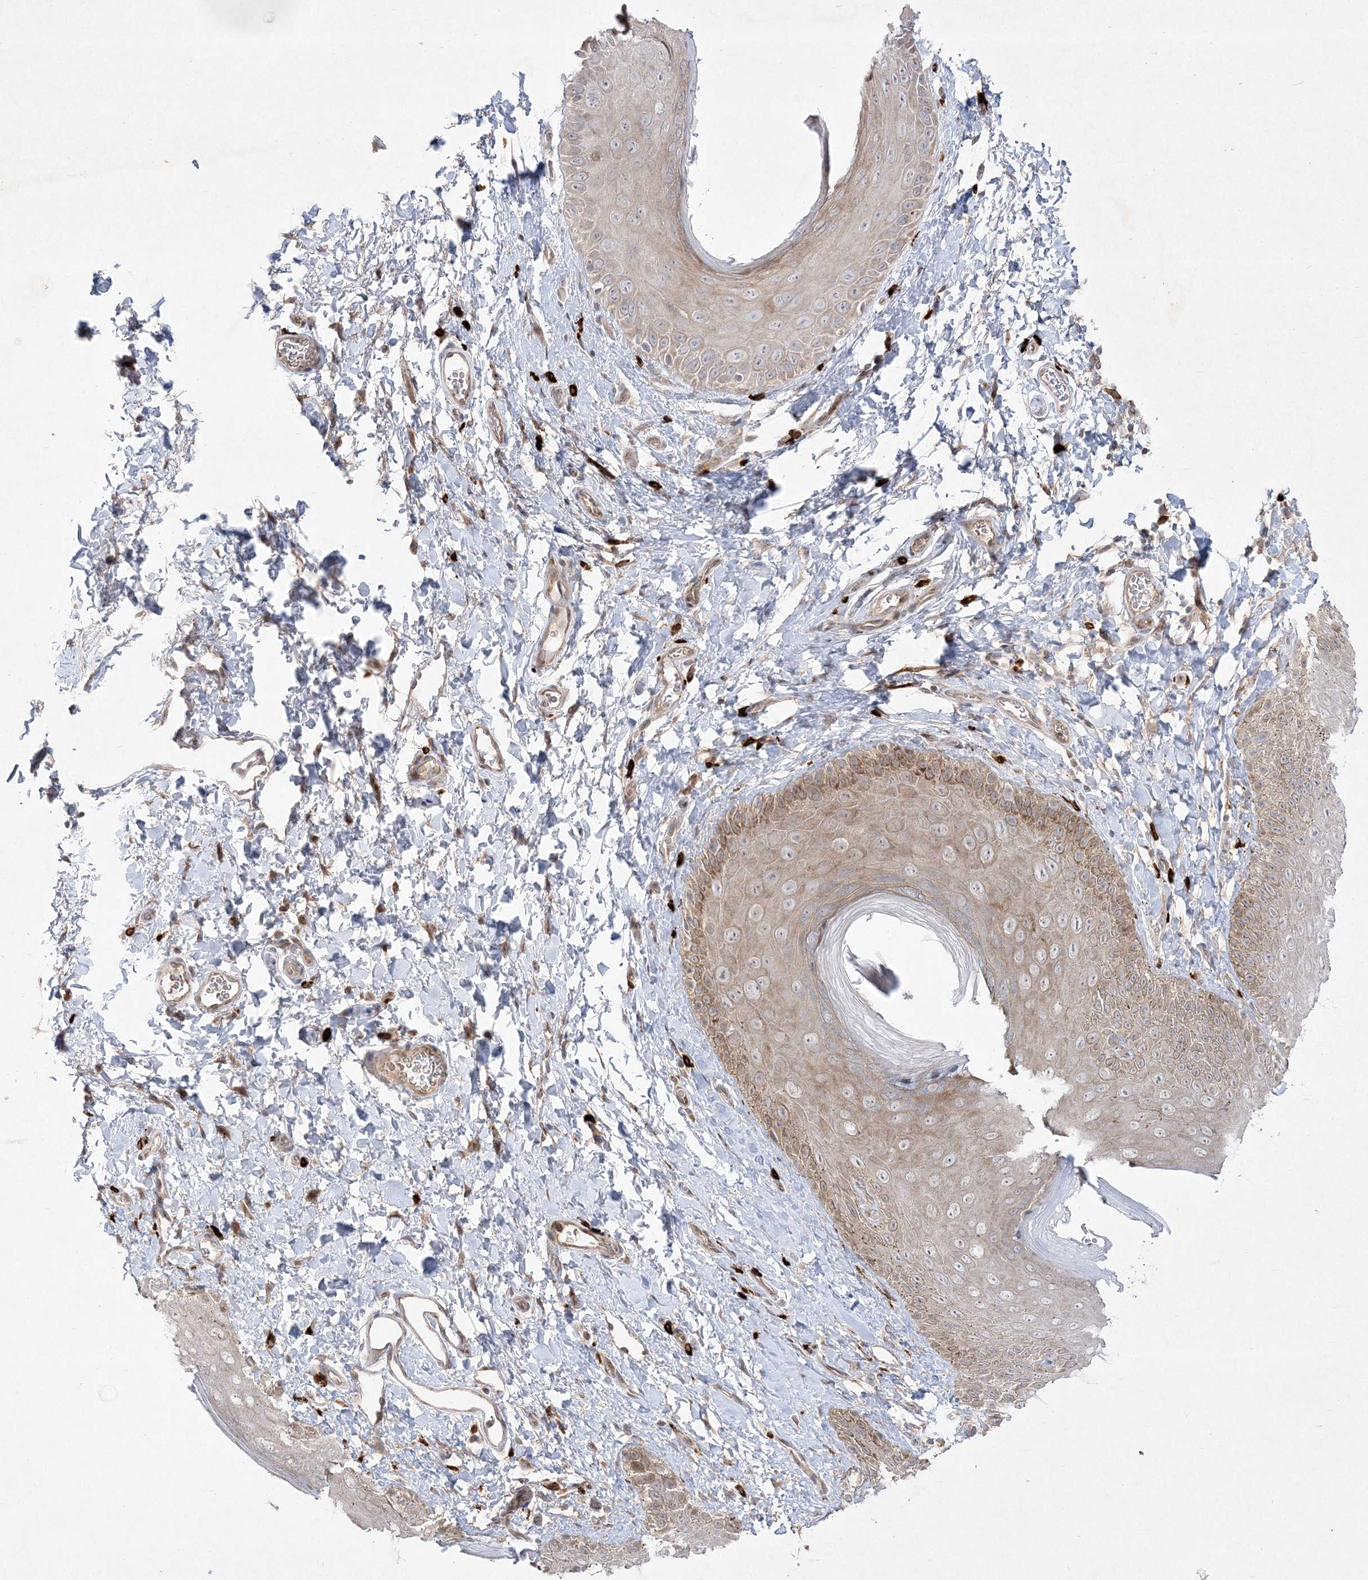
{"staining": {"intensity": "moderate", "quantity": "<25%", "location": "cytoplasmic/membranous"}, "tissue": "skin", "cell_type": "Epidermal cells", "image_type": "normal", "snomed": [{"axis": "morphology", "description": "Normal tissue, NOS"}, {"axis": "topography", "description": "Anal"}], "caption": "Epidermal cells exhibit low levels of moderate cytoplasmic/membranous positivity in about <25% of cells in benign human skin. (Stains: DAB (3,3'-diaminobenzidine) in brown, nuclei in blue, Microscopy: brightfield microscopy at high magnification).", "gene": "CLNK", "patient": {"sex": "male", "age": 44}}